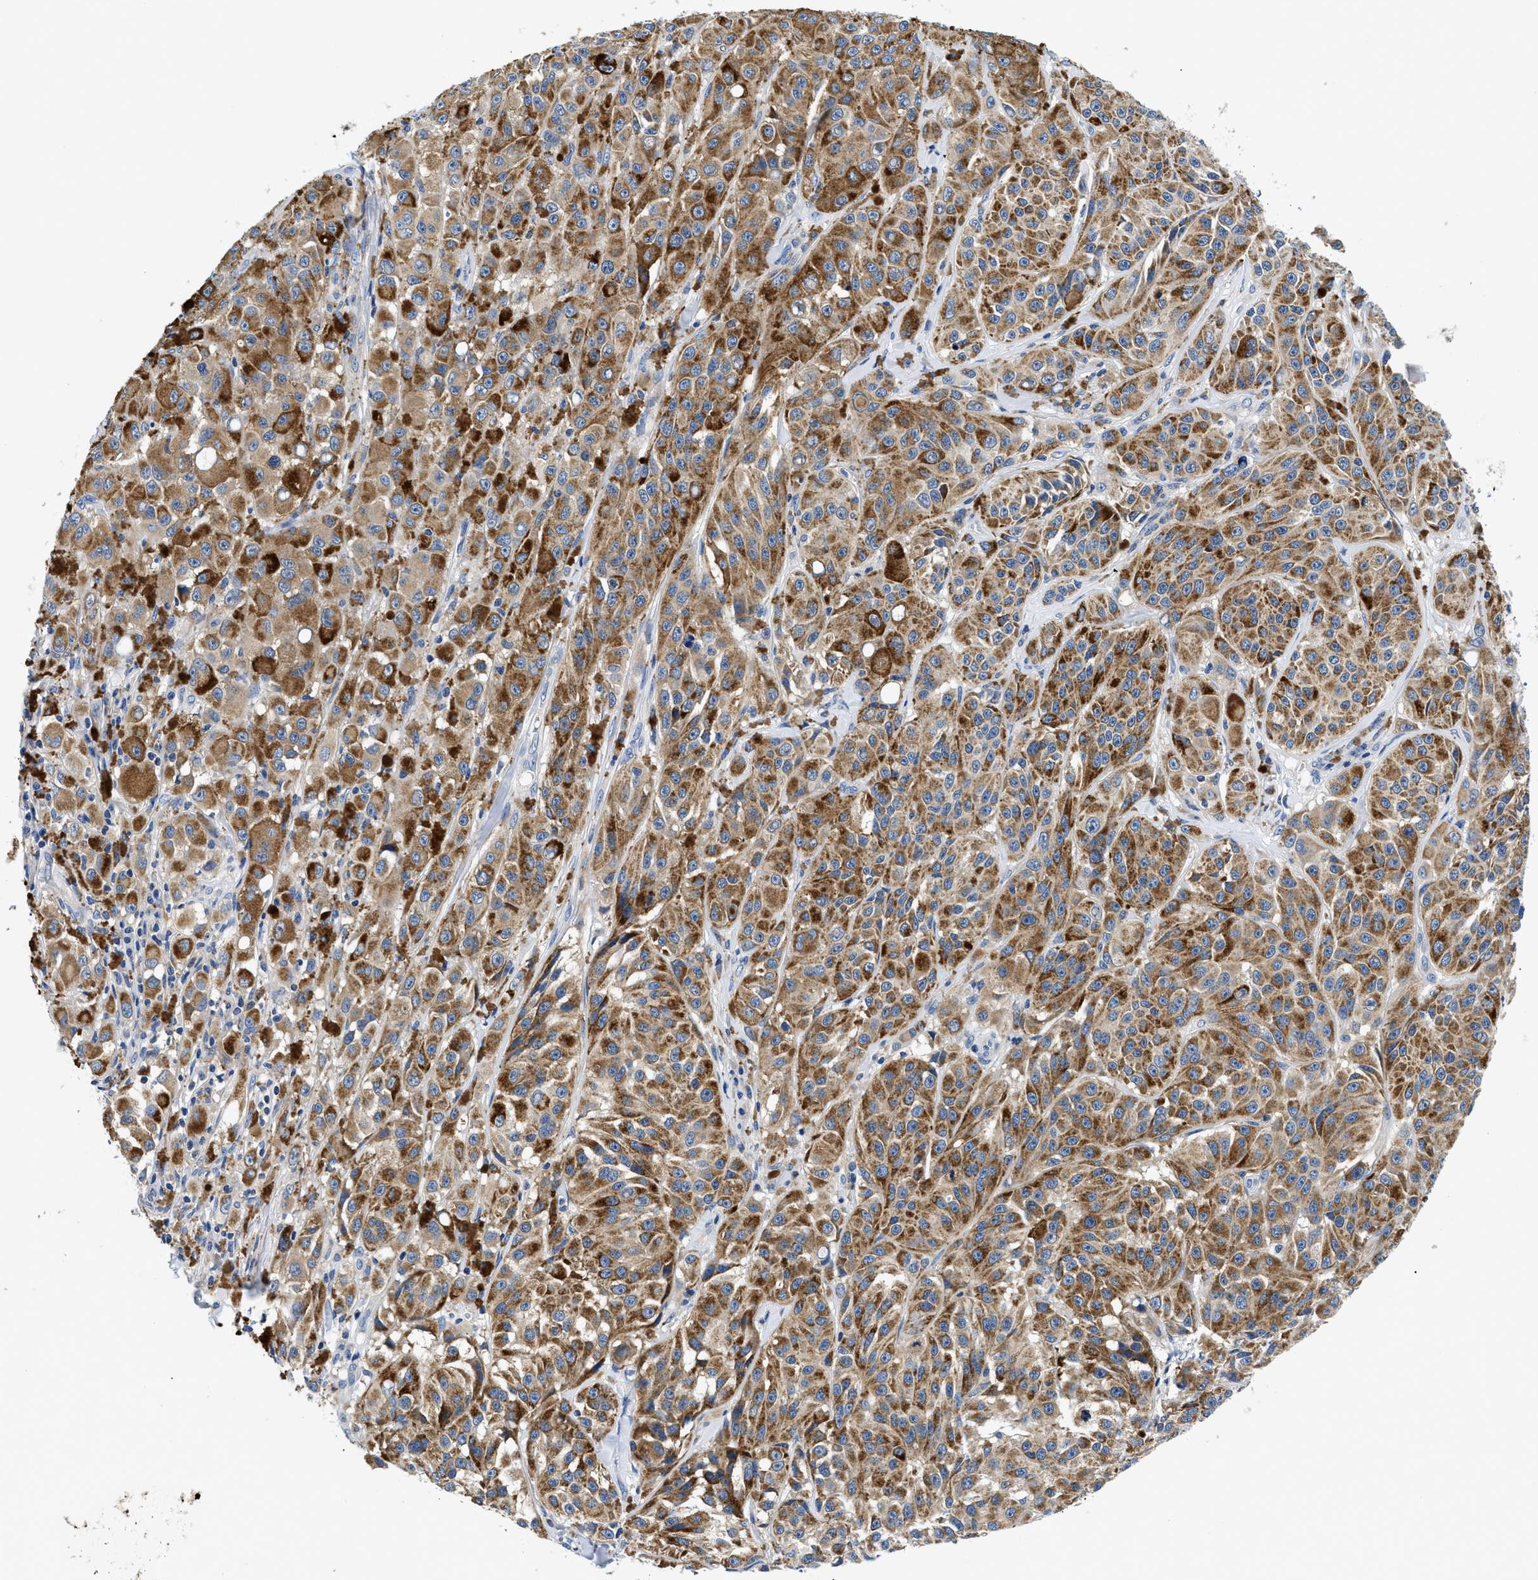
{"staining": {"intensity": "moderate", "quantity": ">75%", "location": "cytoplasmic/membranous"}, "tissue": "melanoma", "cell_type": "Tumor cells", "image_type": "cancer", "snomed": [{"axis": "morphology", "description": "Malignant melanoma, NOS"}, {"axis": "topography", "description": "Skin"}], "caption": "DAB immunohistochemical staining of human melanoma demonstrates moderate cytoplasmic/membranous protein positivity in approximately >75% of tumor cells.", "gene": "MEA1", "patient": {"sex": "male", "age": 84}}